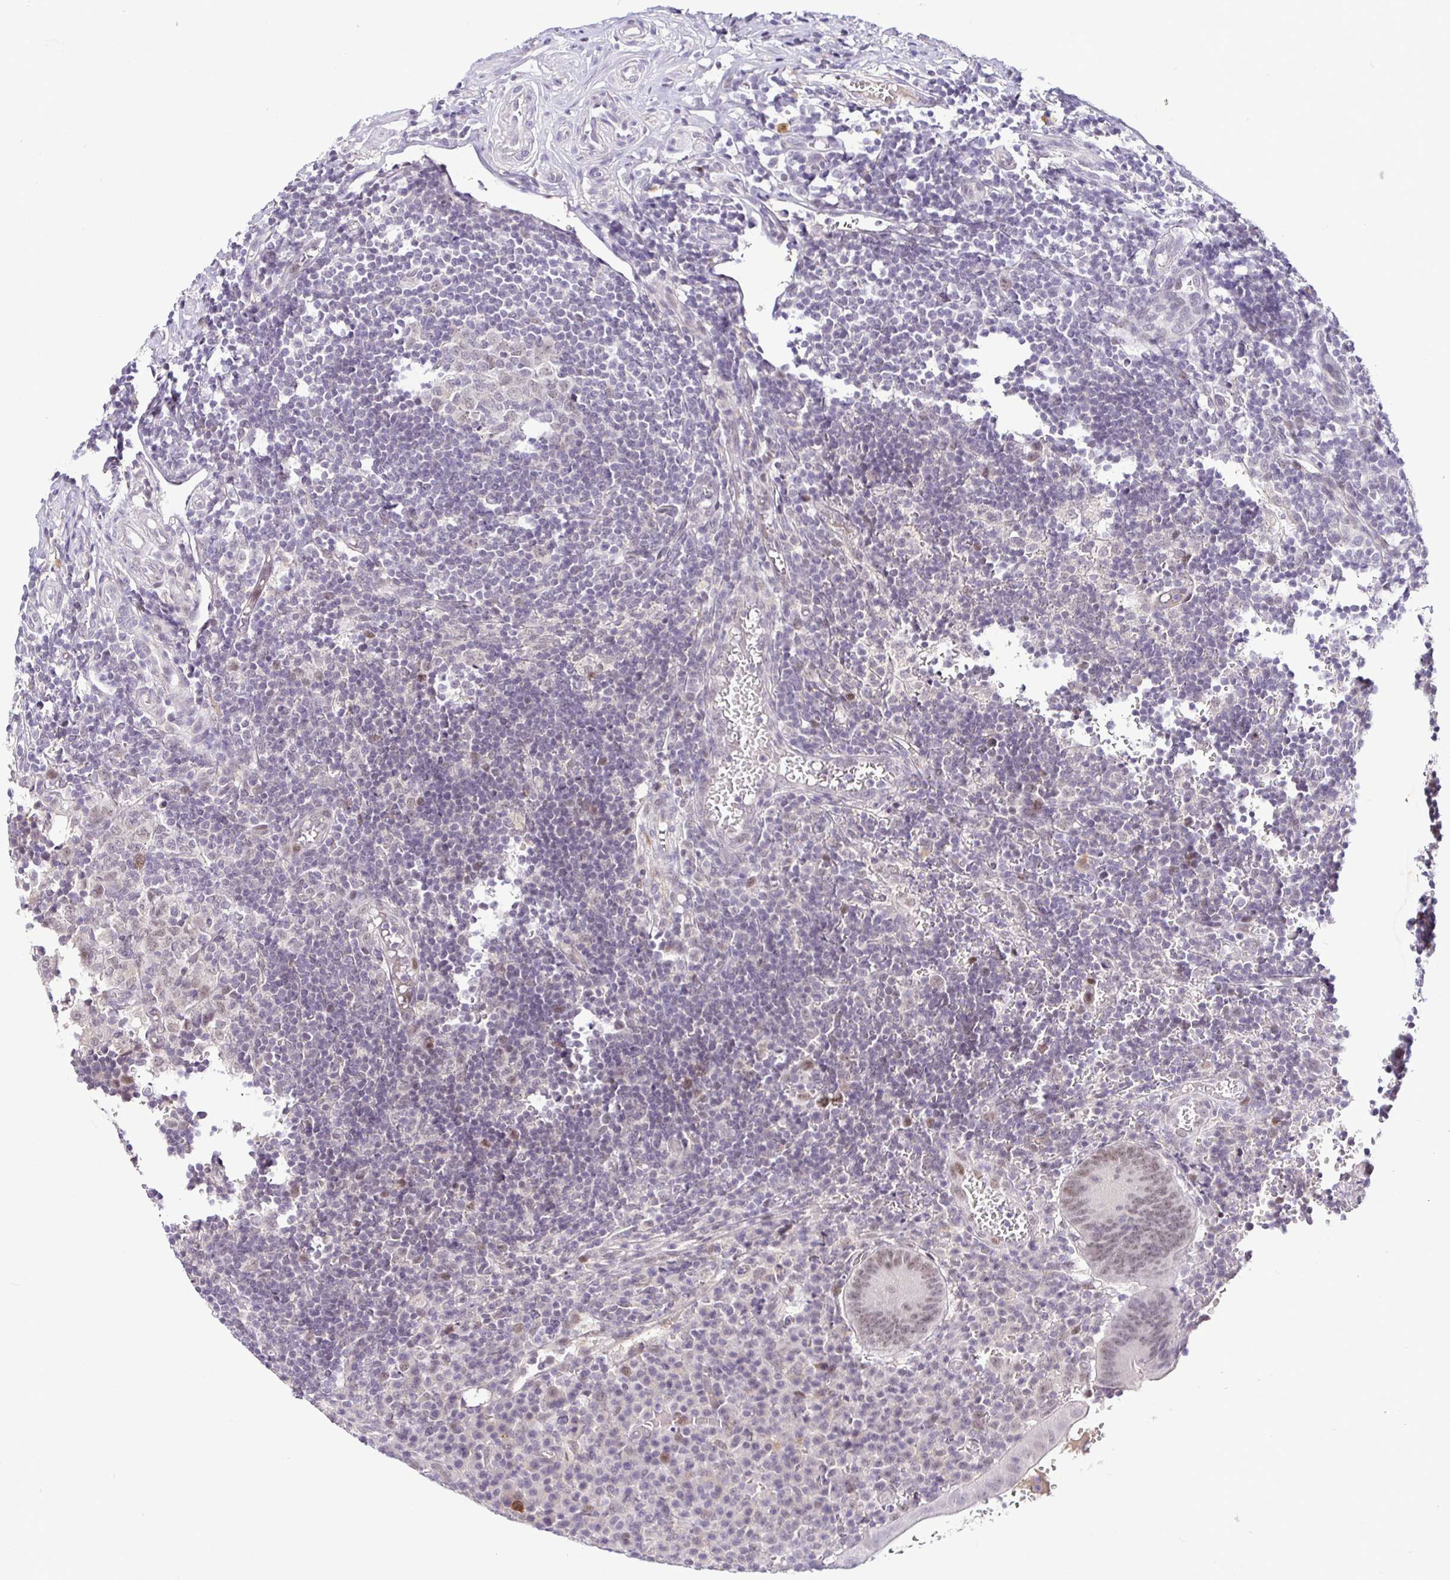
{"staining": {"intensity": "weak", "quantity": ">75%", "location": "nuclear"}, "tissue": "appendix", "cell_type": "Glandular cells", "image_type": "normal", "snomed": [{"axis": "morphology", "description": "Normal tissue, NOS"}, {"axis": "topography", "description": "Appendix"}], "caption": "Protein expression by immunohistochemistry (IHC) demonstrates weak nuclear staining in approximately >75% of glandular cells in benign appendix.", "gene": "NUP188", "patient": {"sex": "male", "age": 18}}